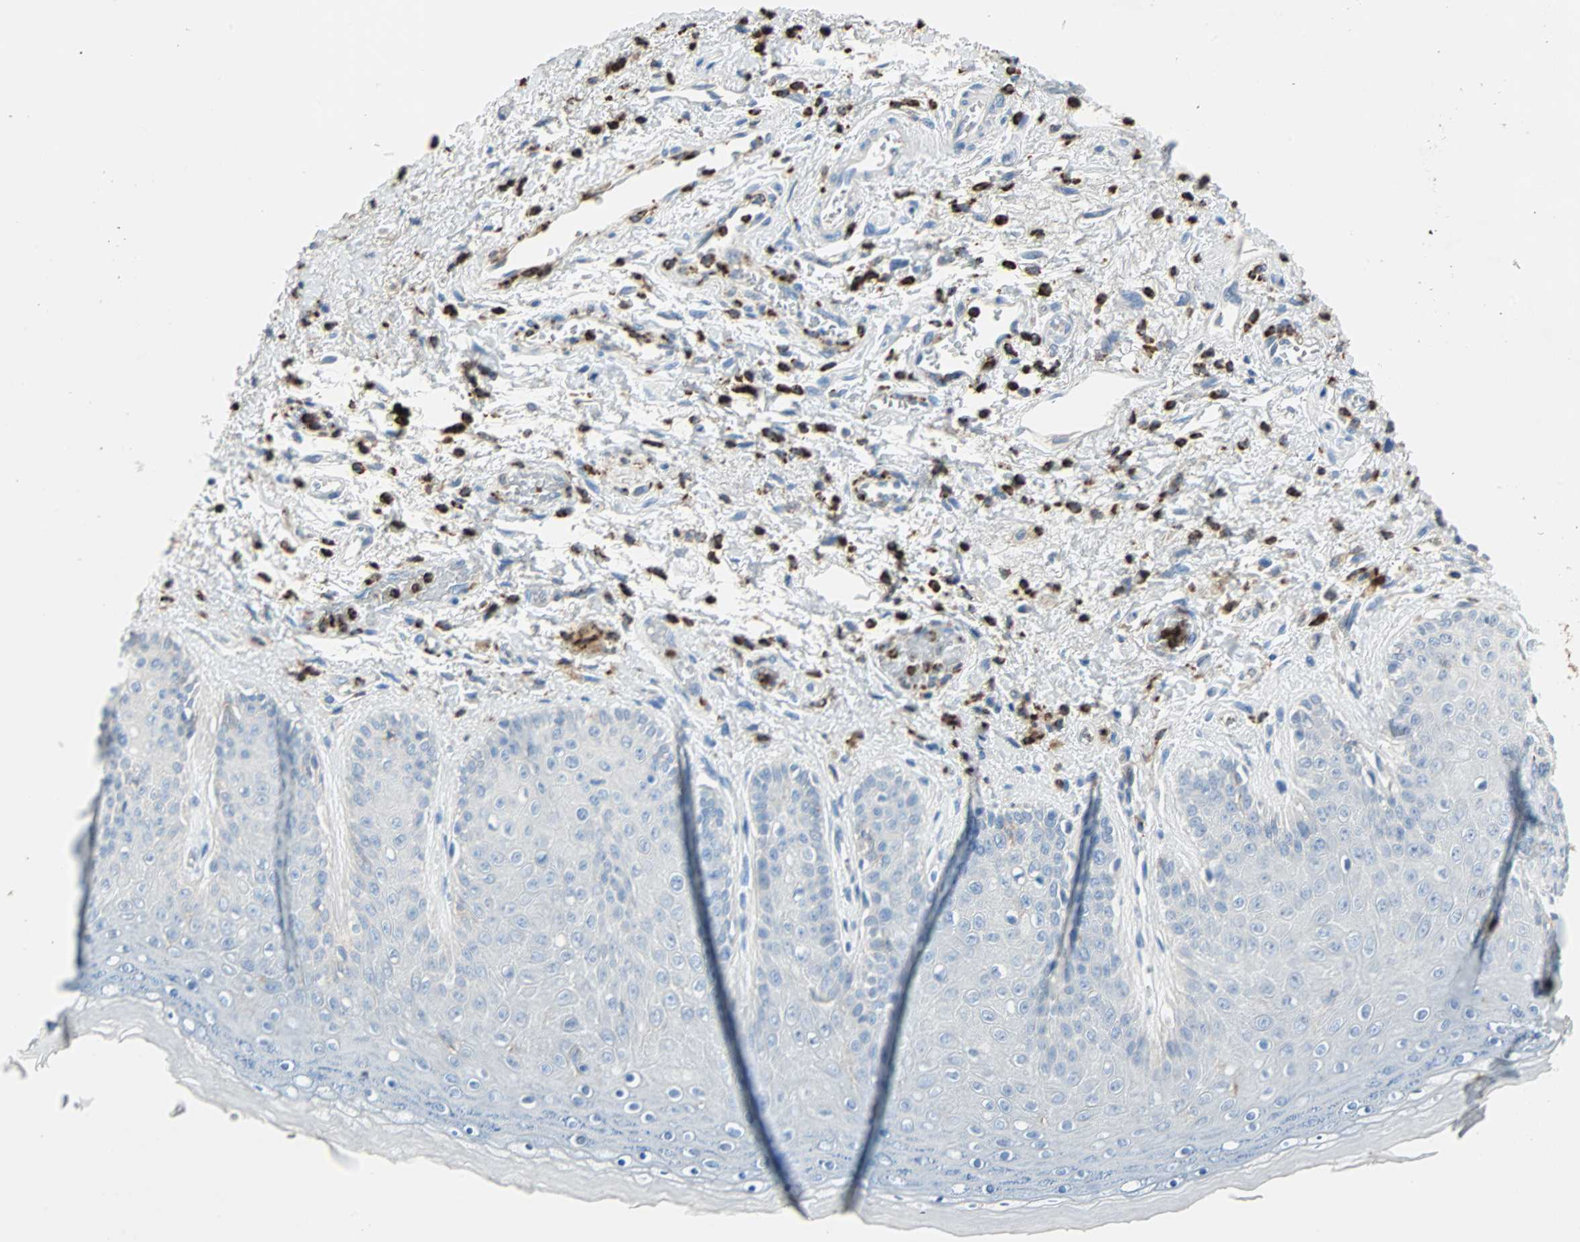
{"staining": {"intensity": "negative", "quantity": "none", "location": "none"}, "tissue": "skin", "cell_type": "Epidermal cells", "image_type": "normal", "snomed": [{"axis": "morphology", "description": "Normal tissue, NOS"}, {"axis": "topography", "description": "Anal"}], "caption": "A high-resolution photomicrograph shows immunohistochemistry (IHC) staining of benign skin, which shows no significant positivity in epidermal cells.", "gene": "CLEC4A", "patient": {"sex": "female", "age": 46}}